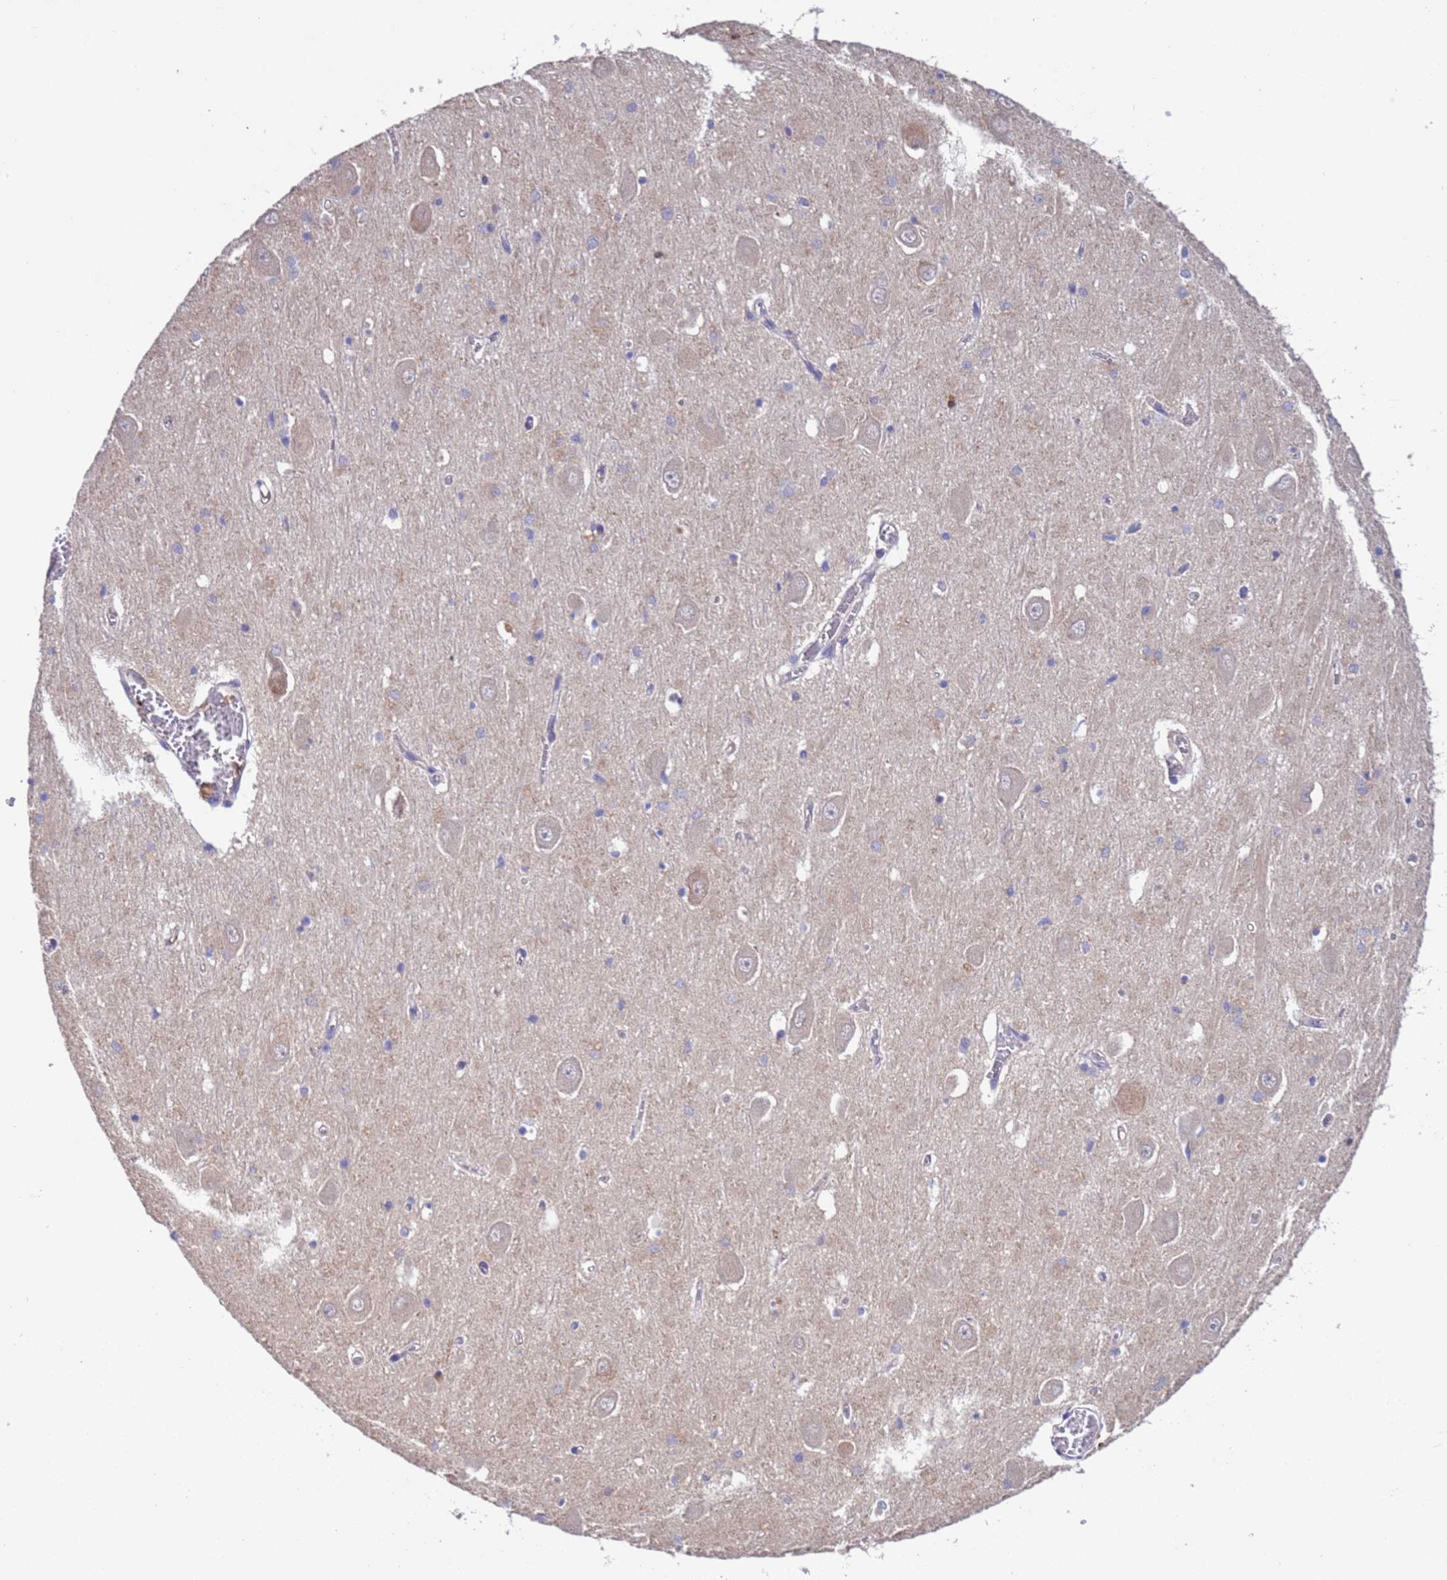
{"staining": {"intensity": "negative", "quantity": "none", "location": "none"}, "tissue": "hippocampus", "cell_type": "Glial cells", "image_type": "normal", "snomed": [{"axis": "morphology", "description": "Normal tissue, NOS"}, {"axis": "topography", "description": "Hippocampus"}], "caption": "Human hippocampus stained for a protein using IHC displays no staining in glial cells.", "gene": "PARP16", "patient": {"sex": "male", "age": 70}}